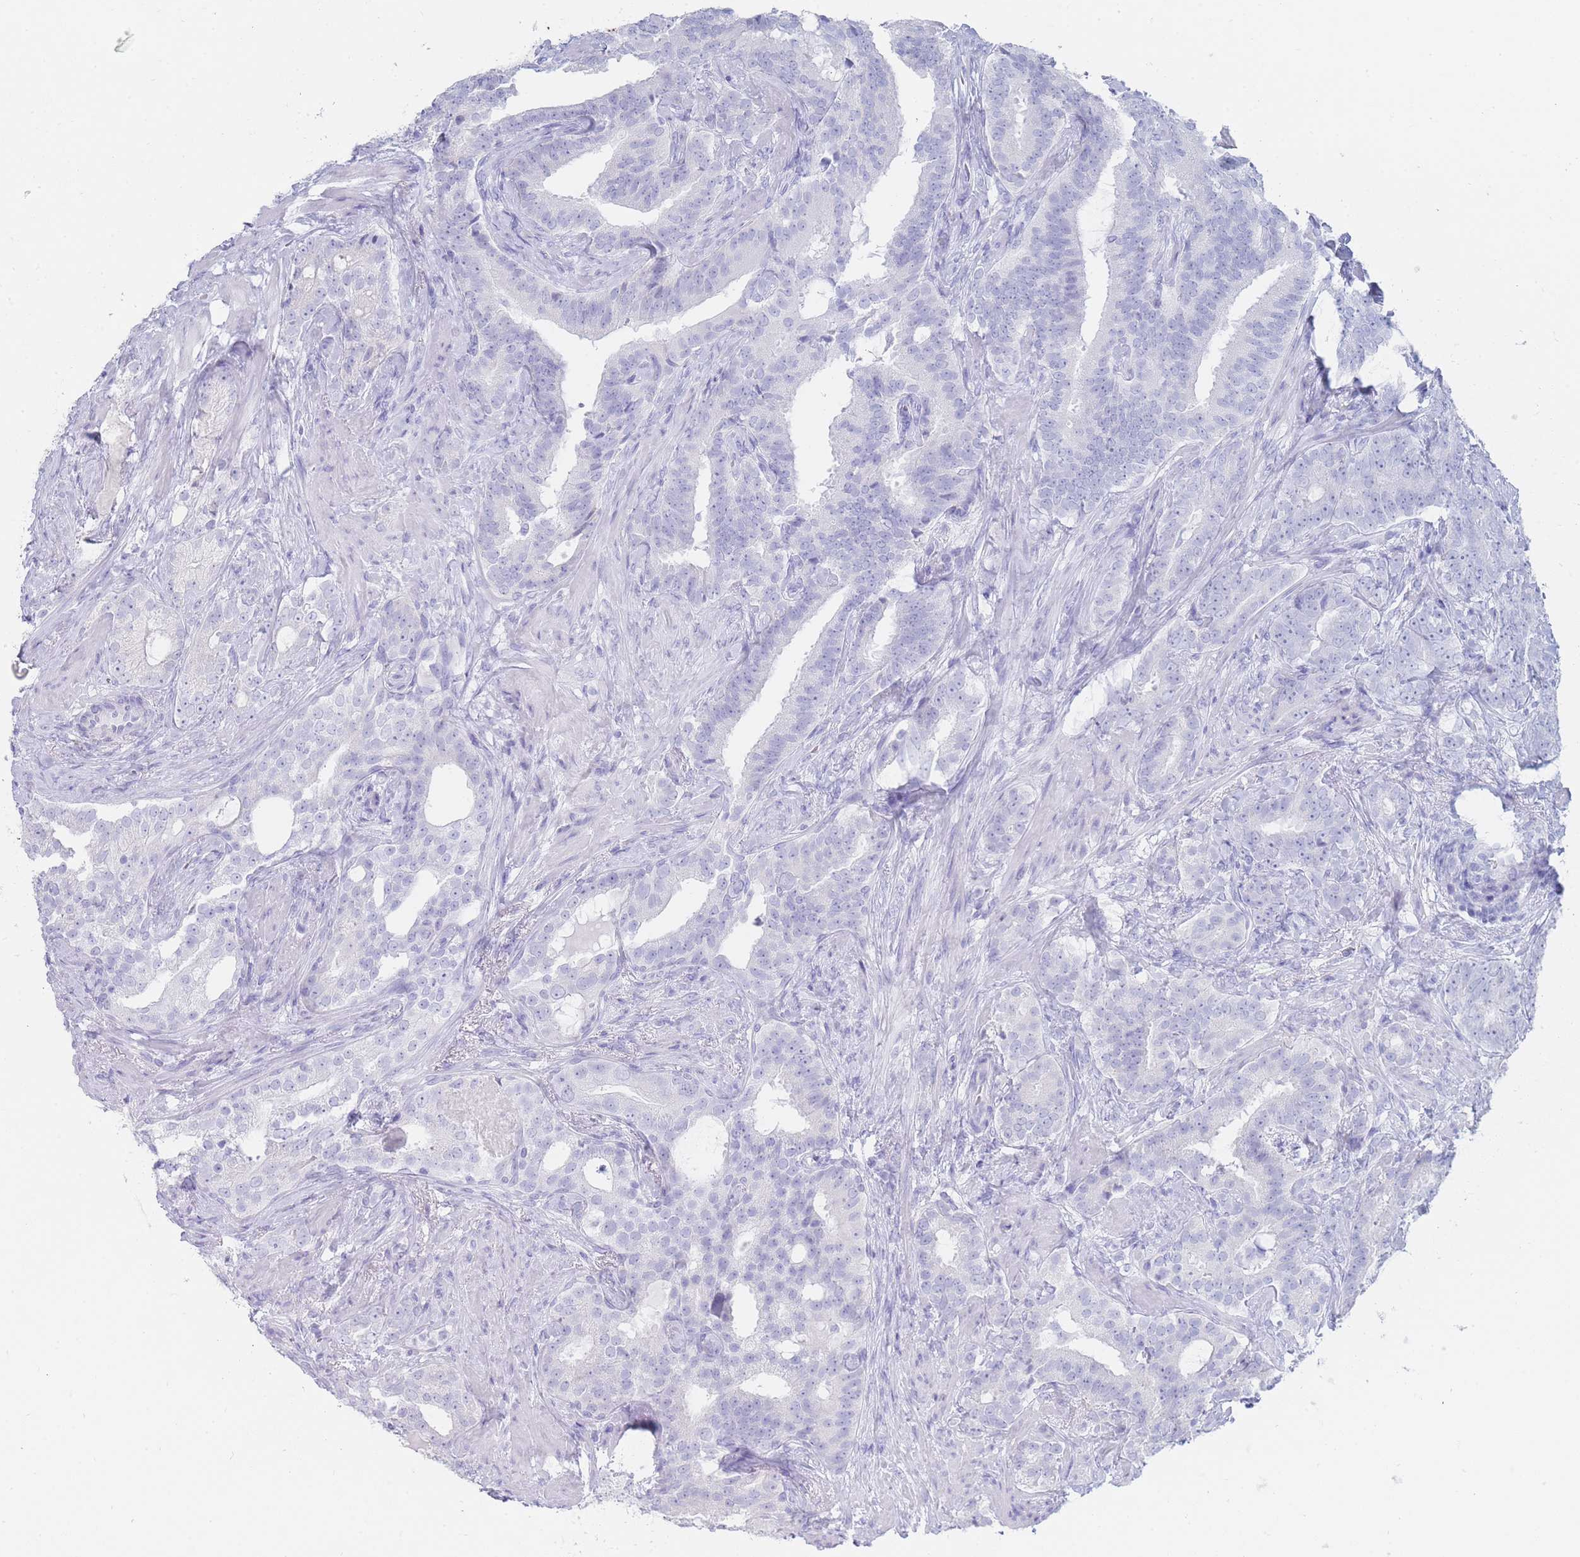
{"staining": {"intensity": "negative", "quantity": "none", "location": "none"}, "tissue": "prostate cancer", "cell_type": "Tumor cells", "image_type": "cancer", "snomed": [{"axis": "morphology", "description": "Adenocarcinoma, High grade"}, {"axis": "topography", "description": "Prostate"}], "caption": "Protein analysis of high-grade adenocarcinoma (prostate) demonstrates no significant positivity in tumor cells.", "gene": "HBG2", "patient": {"sex": "male", "age": 64}}